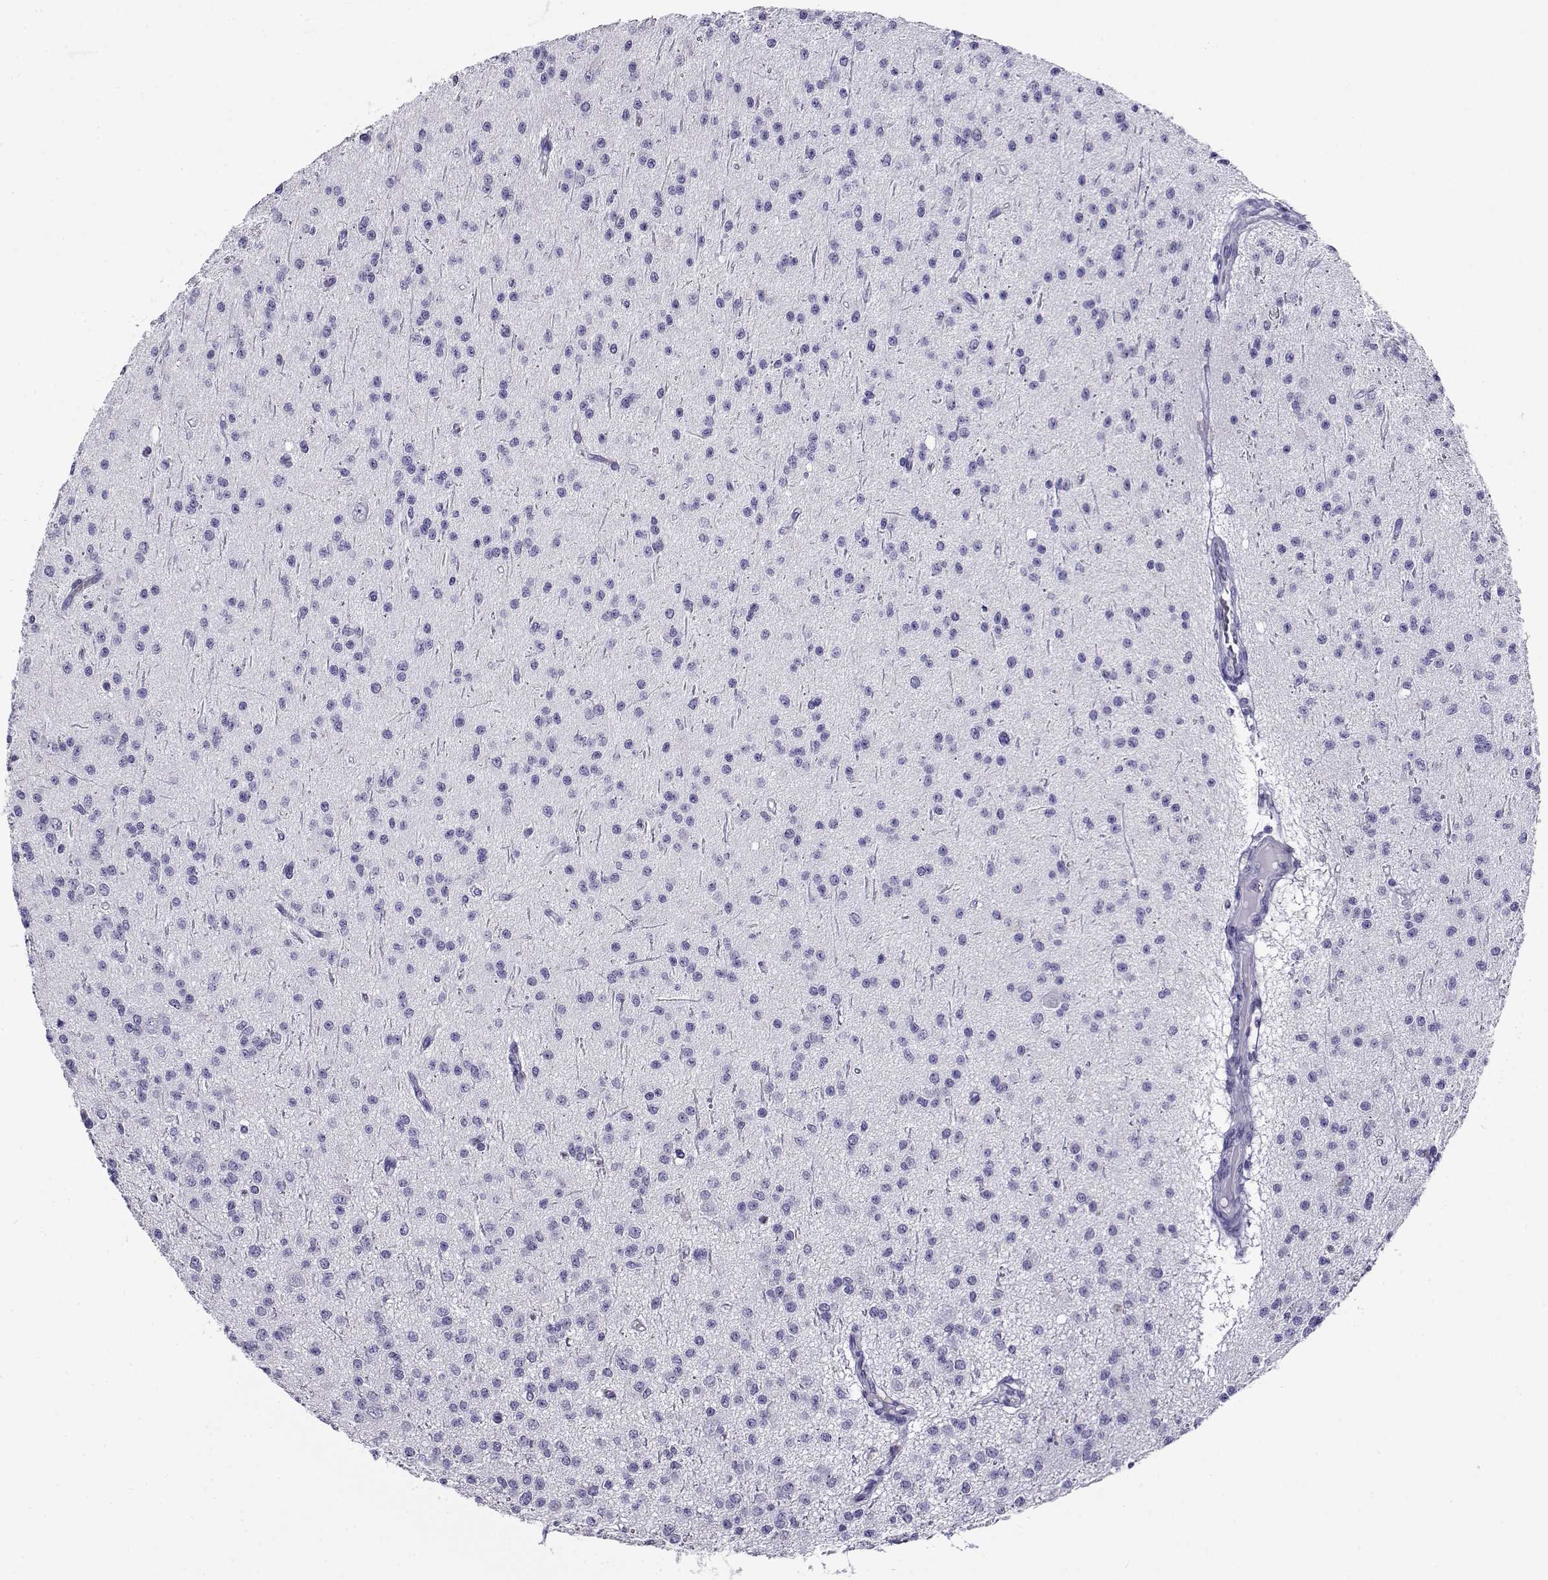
{"staining": {"intensity": "negative", "quantity": "none", "location": "none"}, "tissue": "glioma", "cell_type": "Tumor cells", "image_type": "cancer", "snomed": [{"axis": "morphology", "description": "Glioma, malignant, Low grade"}, {"axis": "topography", "description": "Brain"}], "caption": "IHC of malignant glioma (low-grade) displays no staining in tumor cells. (Stains: DAB immunohistochemistry (IHC) with hematoxylin counter stain, Microscopy: brightfield microscopy at high magnification).", "gene": "CABS1", "patient": {"sex": "male", "age": 27}}